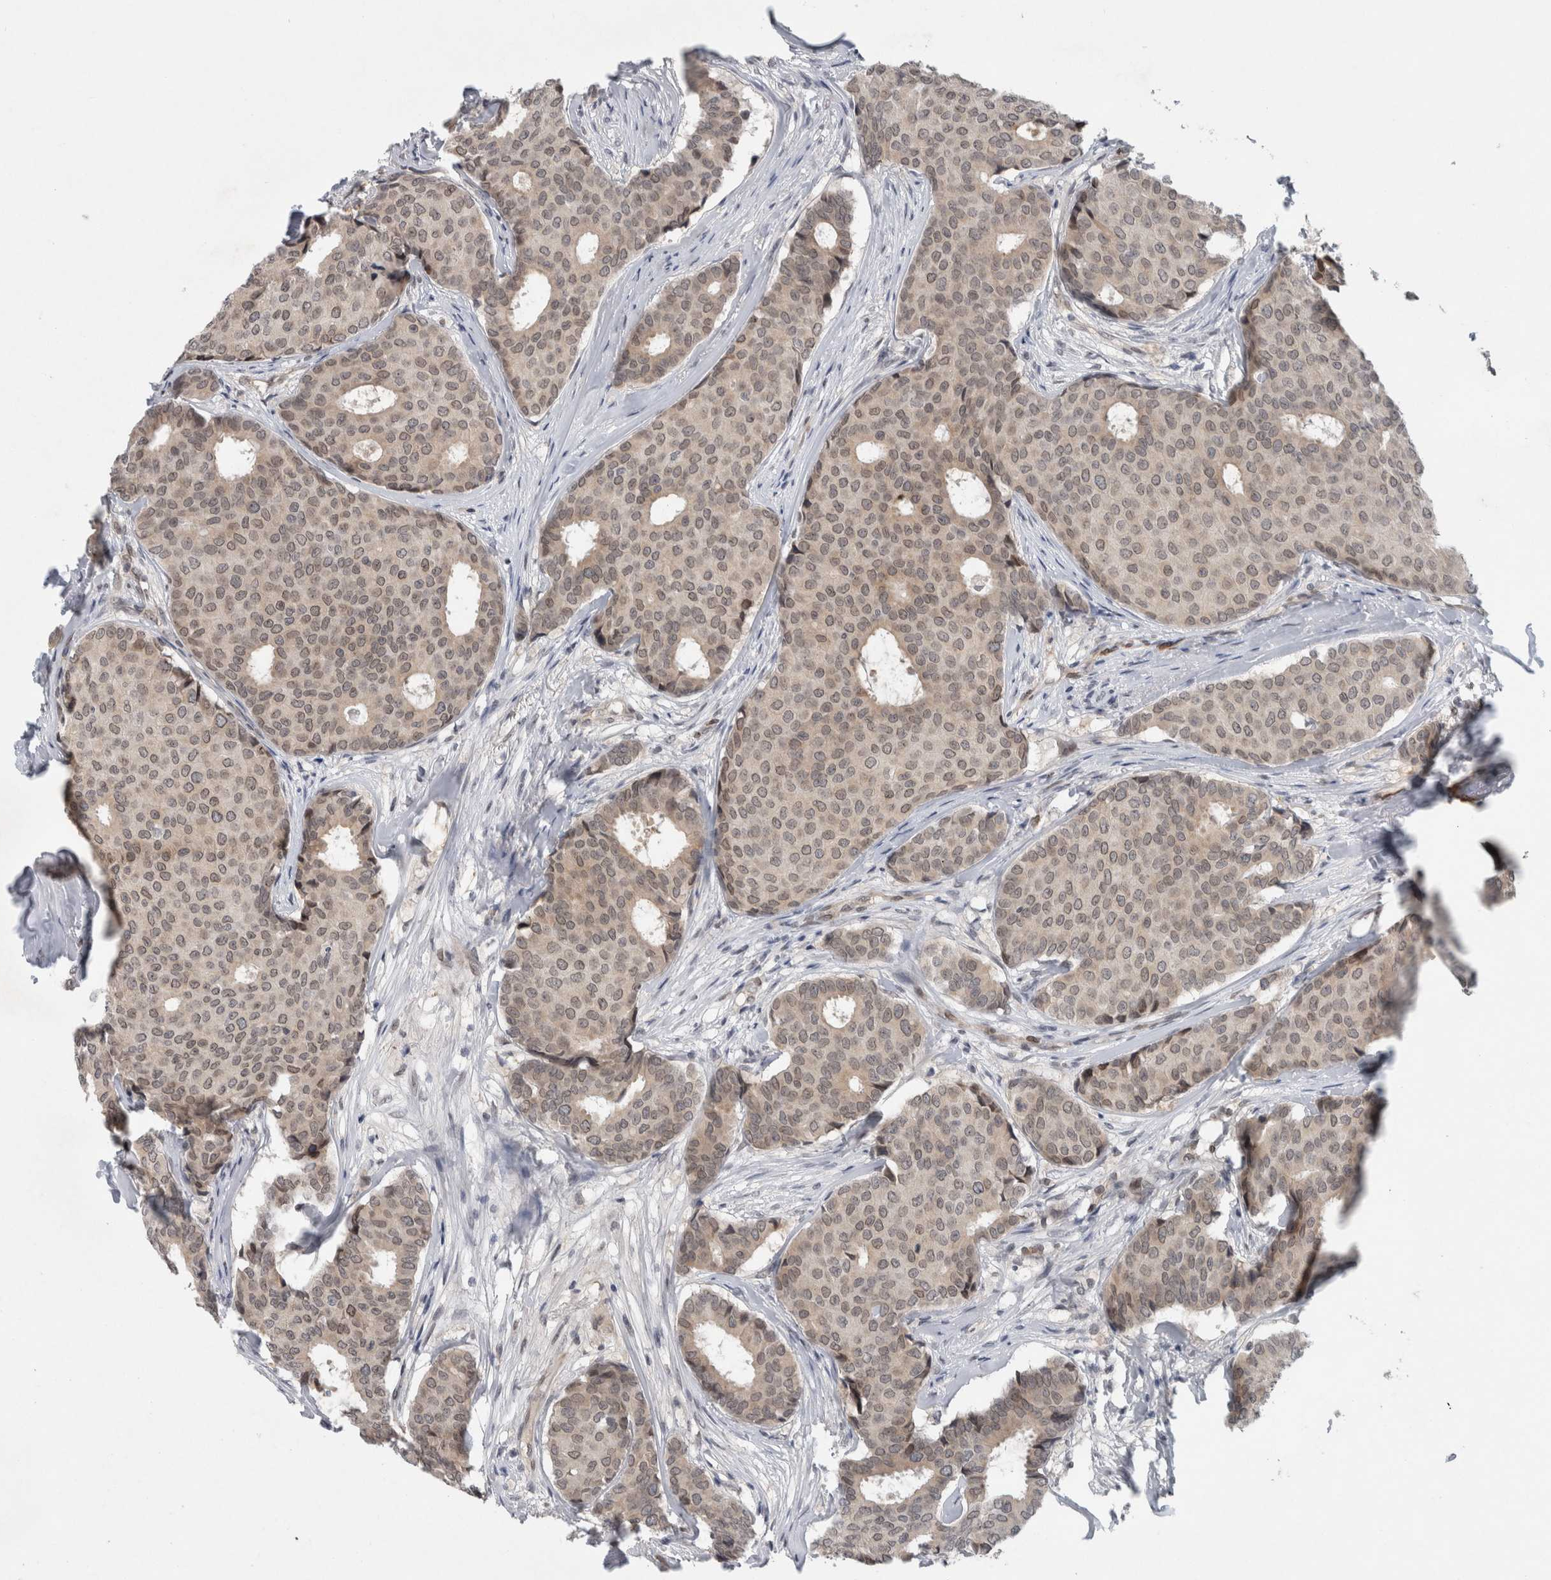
{"staining": {"intensity": "weak", "quantity": "<25%", "location": "cytoplasmic/membranous,nuclear"}, "tissue": "breast cancer", "cell_type": "Tumor cells", "image_type": "cancer", "snomed": [{"axis": "morphology", "description": "Duct carcinoma"}, {"axis": "topography", "description": "Breast"}], "caption": "High magnification brightfield microscopy of breast cancer (intraductal carcinoma) stained with DAB (brown) and counterstained with hematoxylin (blue): tumor cells show no significant staining. (DAB (3,3'-diaminobenzidine) immunohistochemistry (IHC), high magnification).", "gene": "PRXL2A", "patient": {"sex": "female", "age": 75}}